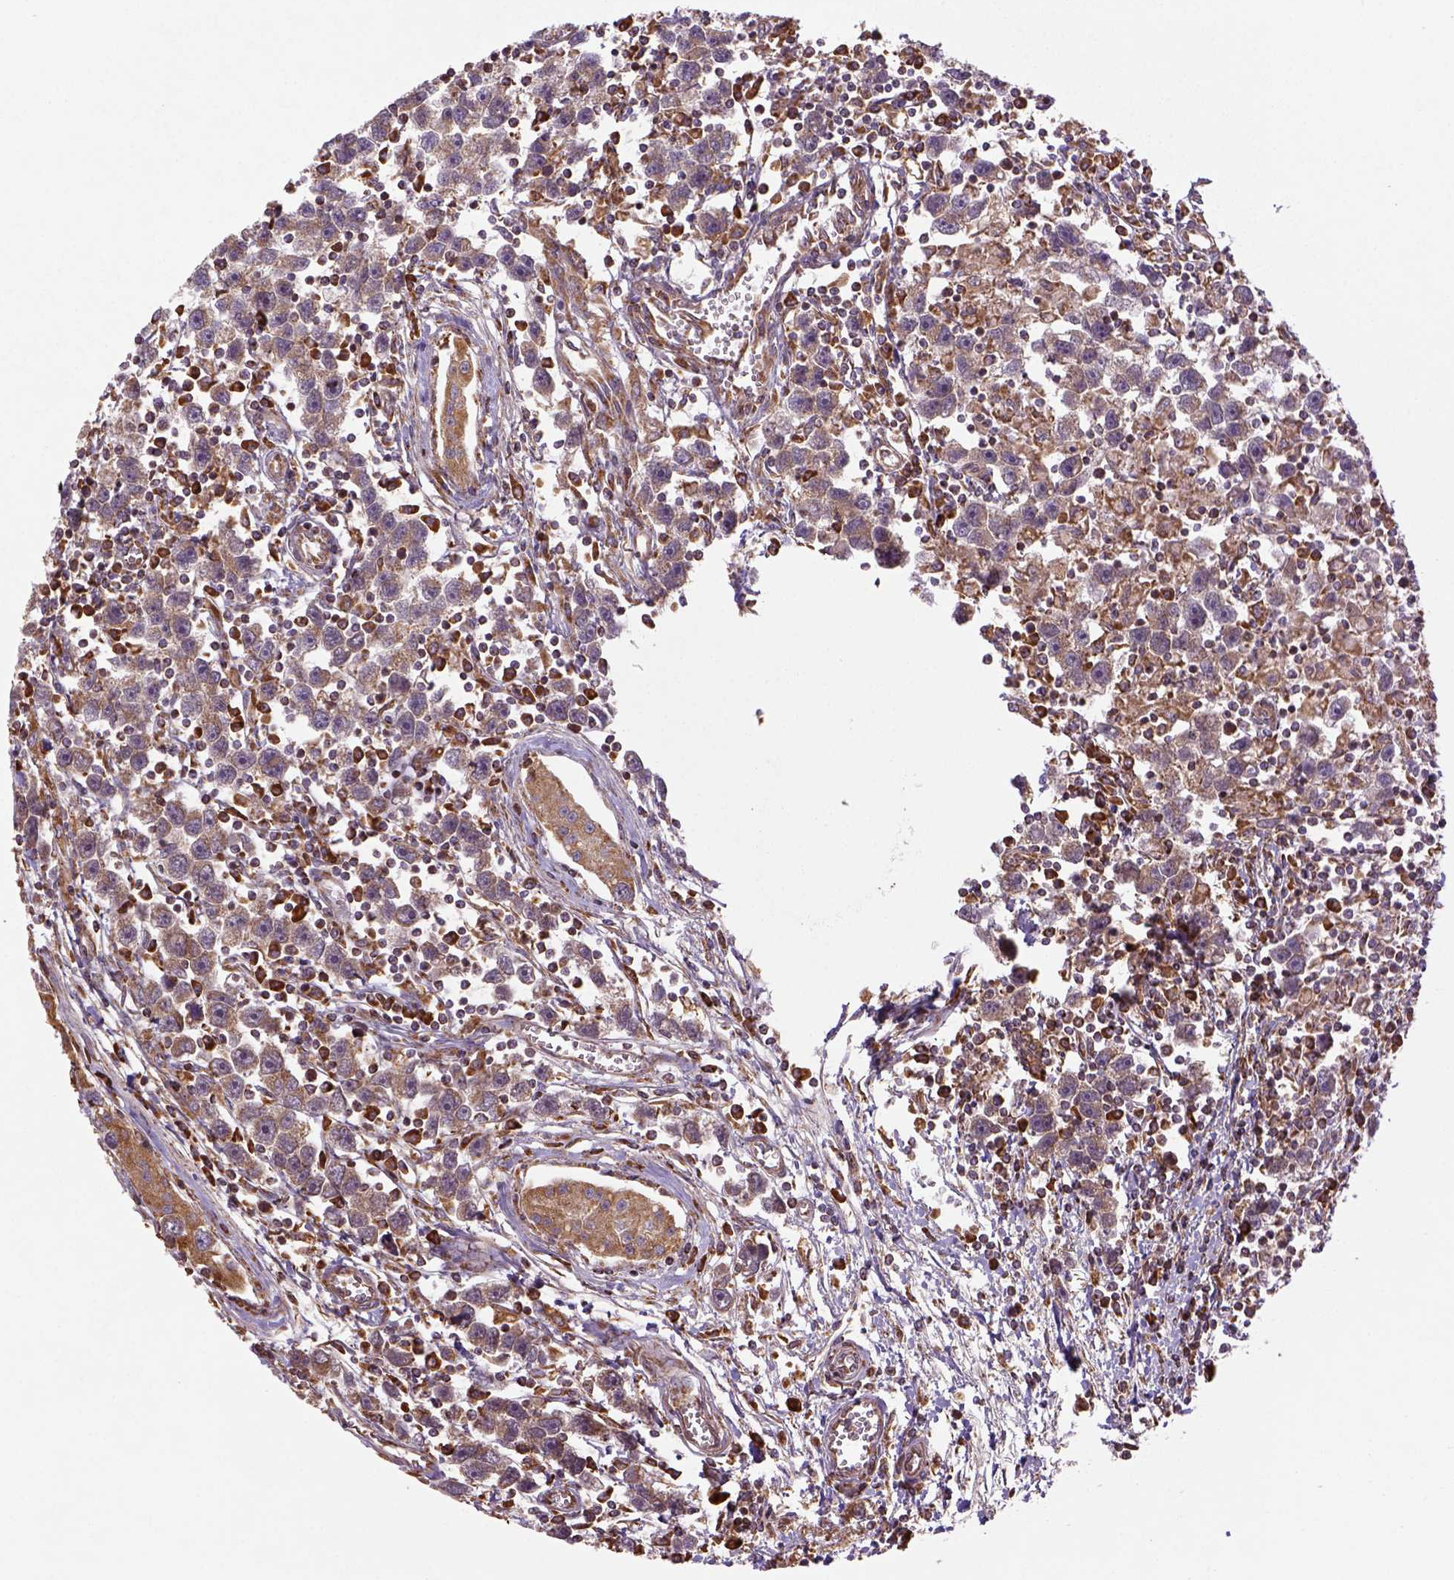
{"staining": {"intensity": "weak", "quantity": ">75%", "location": "cytoplasmic/membranous"}, "tissue": "testis cancer", "cell_type": "Tumor cells", "image_type": "cancer", "snomed": [{"axis": "morphology", "description": "Seminoma, NOS"}, {"axis": "topography", "description": "Testis"}], "caption": "IHC photomicrograph of neoplastic tissue: testis cancer stained using immunohistochemistry (IHC) displays low levels of weak protein expression localized specifically in the cytoplasmic/membranous of tumor cells, appearing as a cytoplasmic/membranous brown color.", "gene": "MAPK8IP3", "patient": {"sex": "male", "age": 30}}